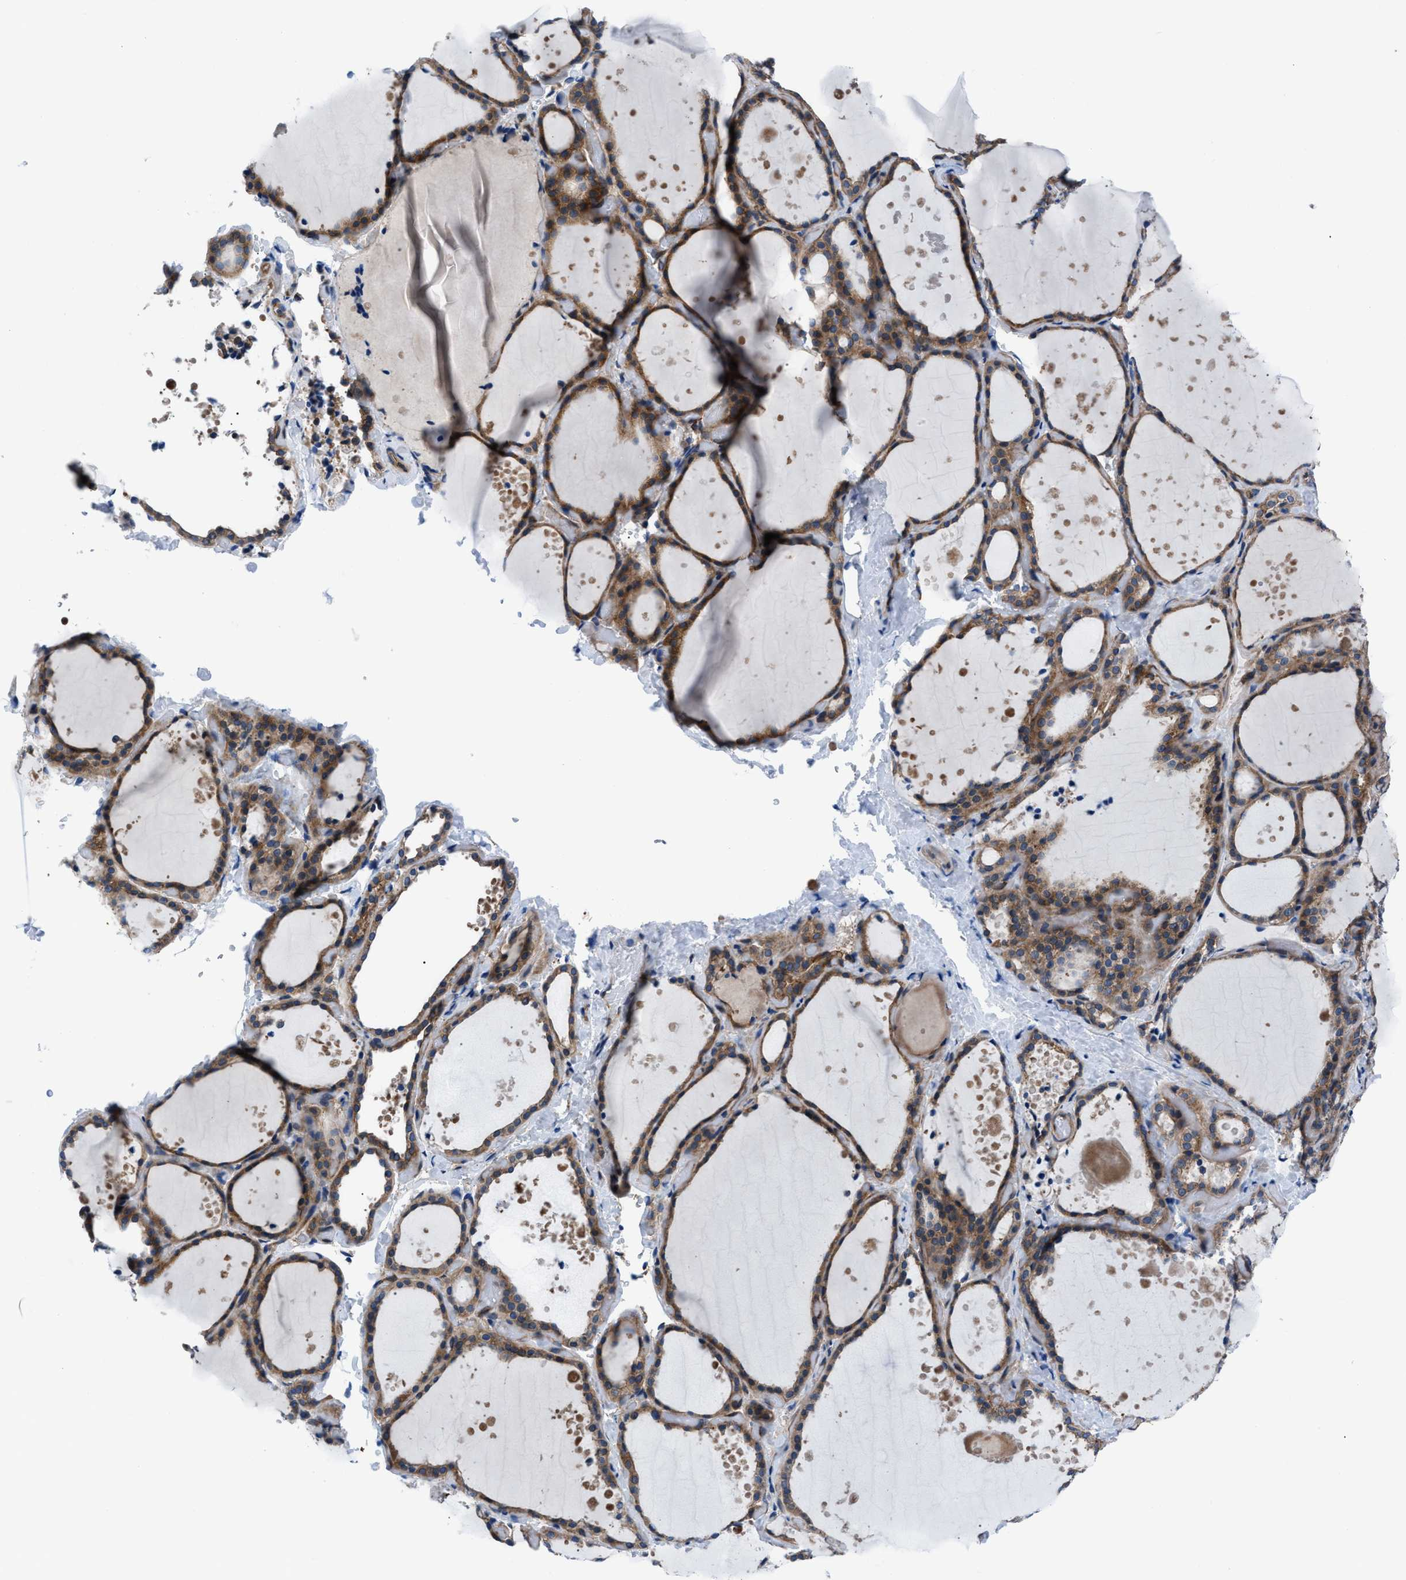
{"staining": {"intensity": "moderate", "quantity": ">75%", "location": "cytoplasmic/membranous"}, "tissue": "thyroid gland", "cell_type": "Glandular cells", "image_type": "normal", "snomed": [{"axis": "morphology", "description": "Normal tissue, NOS"}, {"axis": "topography", "description": "Thyroid gland"}], "caption": "A brown stain highlights moderate cytoplasmic/membranous expression of a protein in glandular cells of unremarkable thyroid gland. The protein is shown in brown color, while the nuclei are stained blue.", "gene": "TRIP4", "patient": {"sex": "female", "age": 44}}